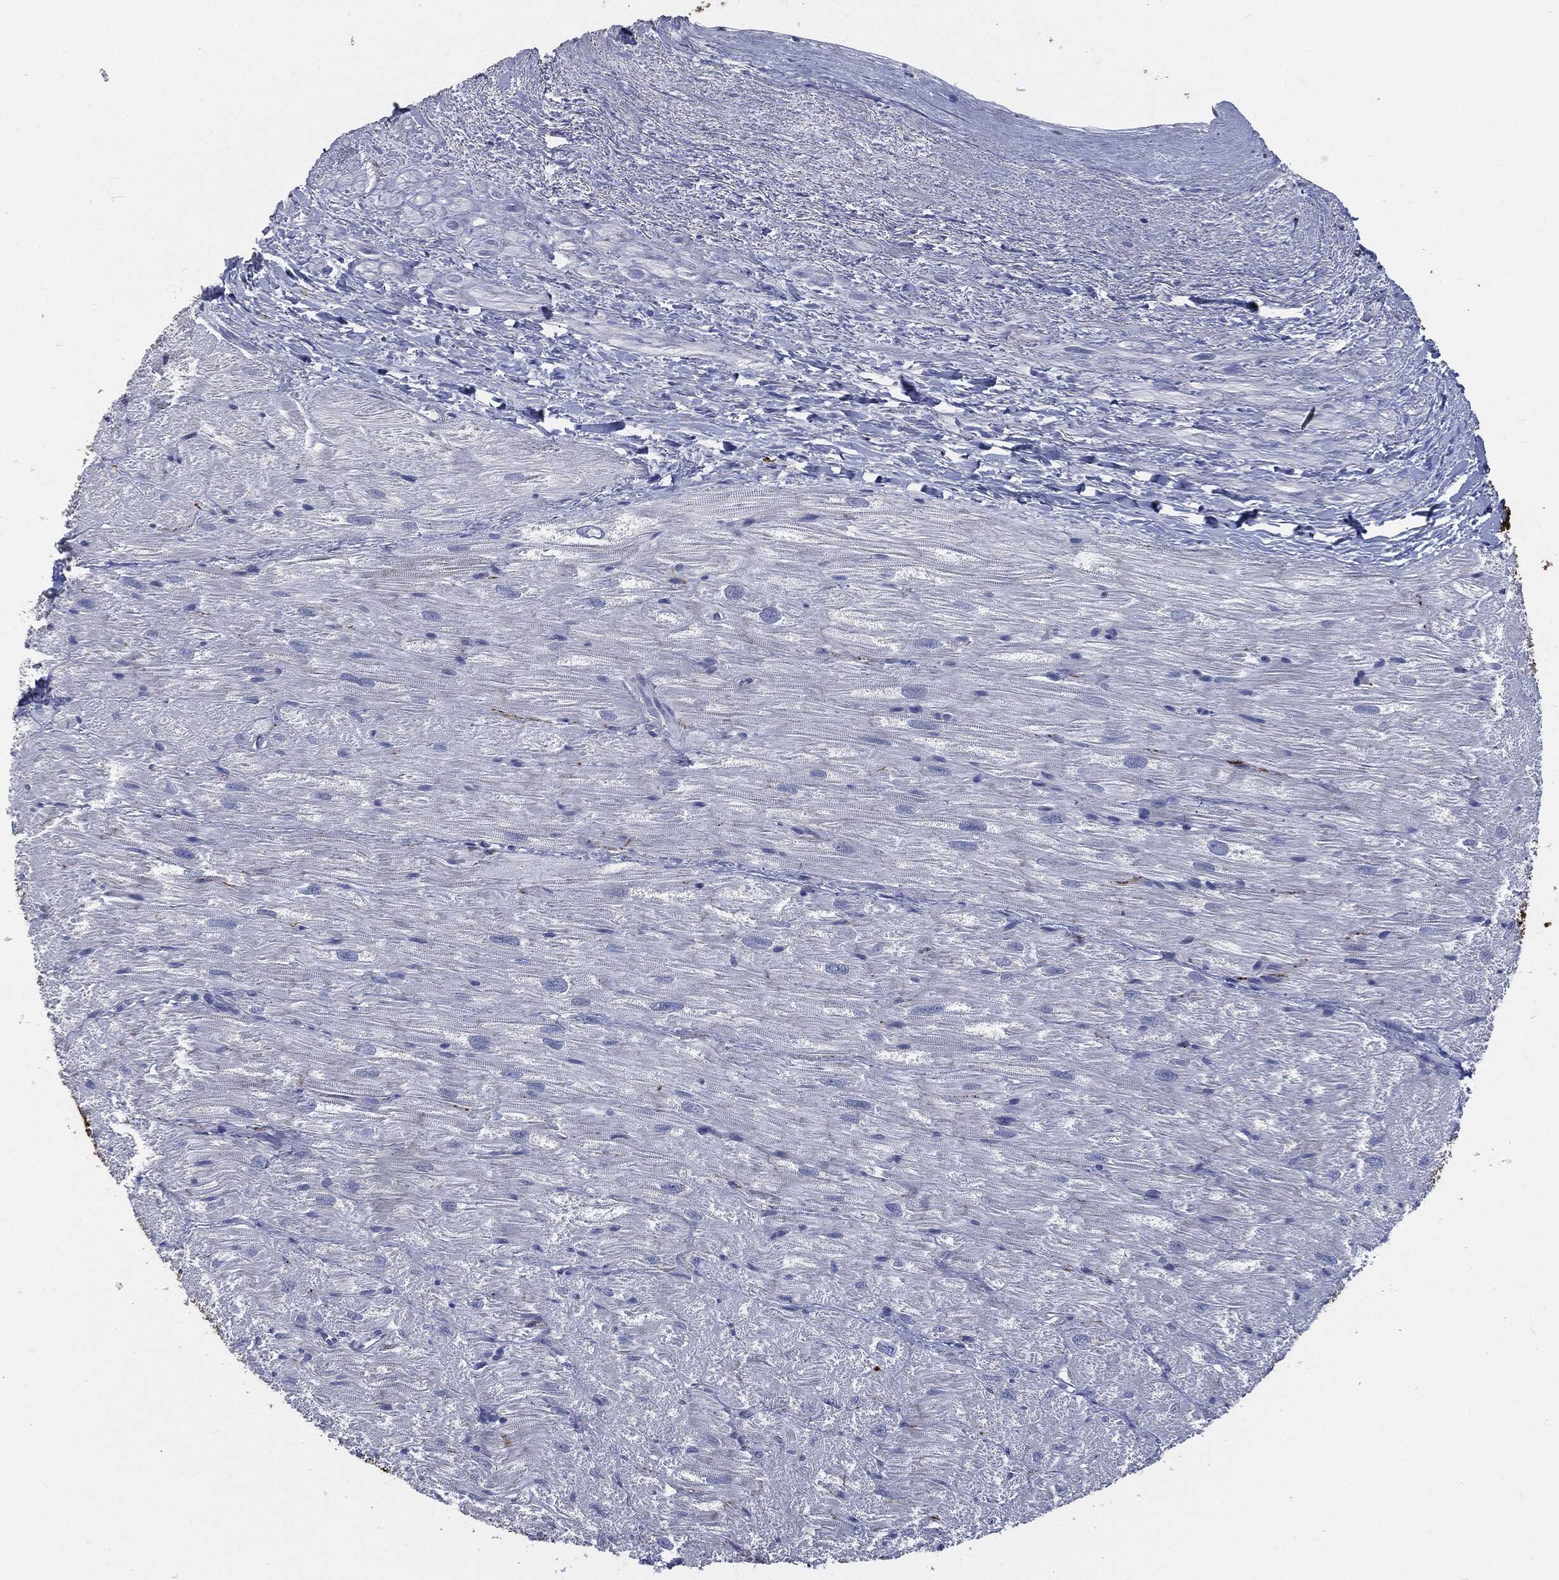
{"staining": {"intensity": "negative", "quantity": "none", "location": "none"}, "tissue": "heart muscle", "cell_type": "Cardiomyocytes", "image_type": "normal", "snomed": [{"axis": "morphology", "description": "Normal tissue, NOS"}, {"axis": "topography", "description": "Heart"}], "caption": "High magnification brightfield microscopy of unremarkable heart muscle stained with DAB (3,3'-diaminobenzidine) (brown) and counterstained with hematoxylin (blue): cardiomyocytes show no significant staining. The staining was performed using DAB to visualize the protein expression in brown, while the nuclei were stained in blue with hematoxylin (Magnification: 20x).", "gene": "CD27", "patient": {"sex": "male", "age": 62}}